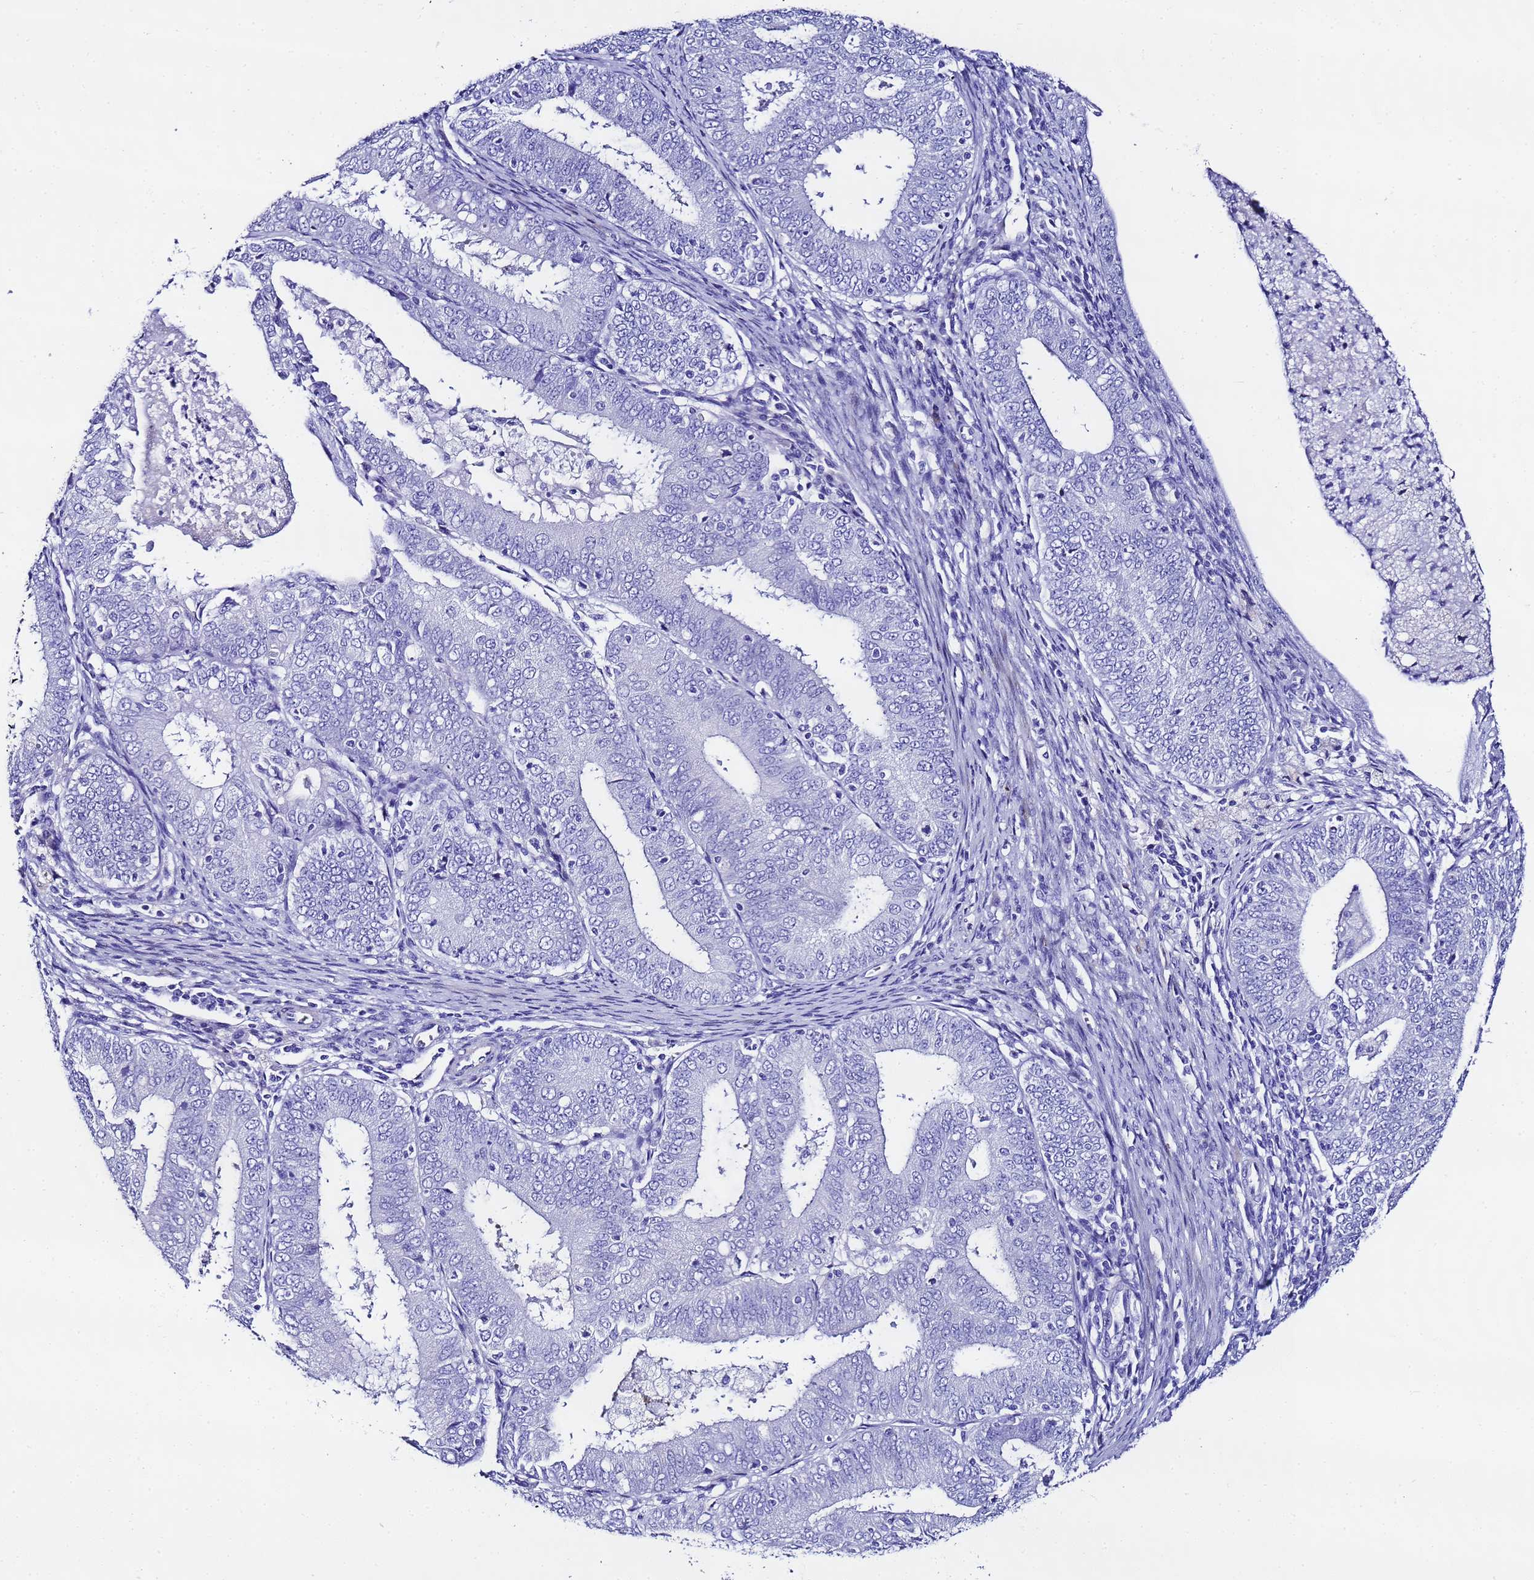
{"staining": {"intensity": "negative", "quantity": "none", "location": "none"}, "tissue": "endometrial cancer", "cell_type": "Tumor cells", "image_type": "cancer", "snomed": [{"axis": "morphology", "description": "Adenocarcinoma, NOS"}, {"axis": "topography", "description": "Endometrium"}], "caption": "The image displays no significant positivity in tumor cells of adenocarcinoma (endometrial).", "gene": "UGT2B10", "patient": {"sex": "female", "age": 57}}